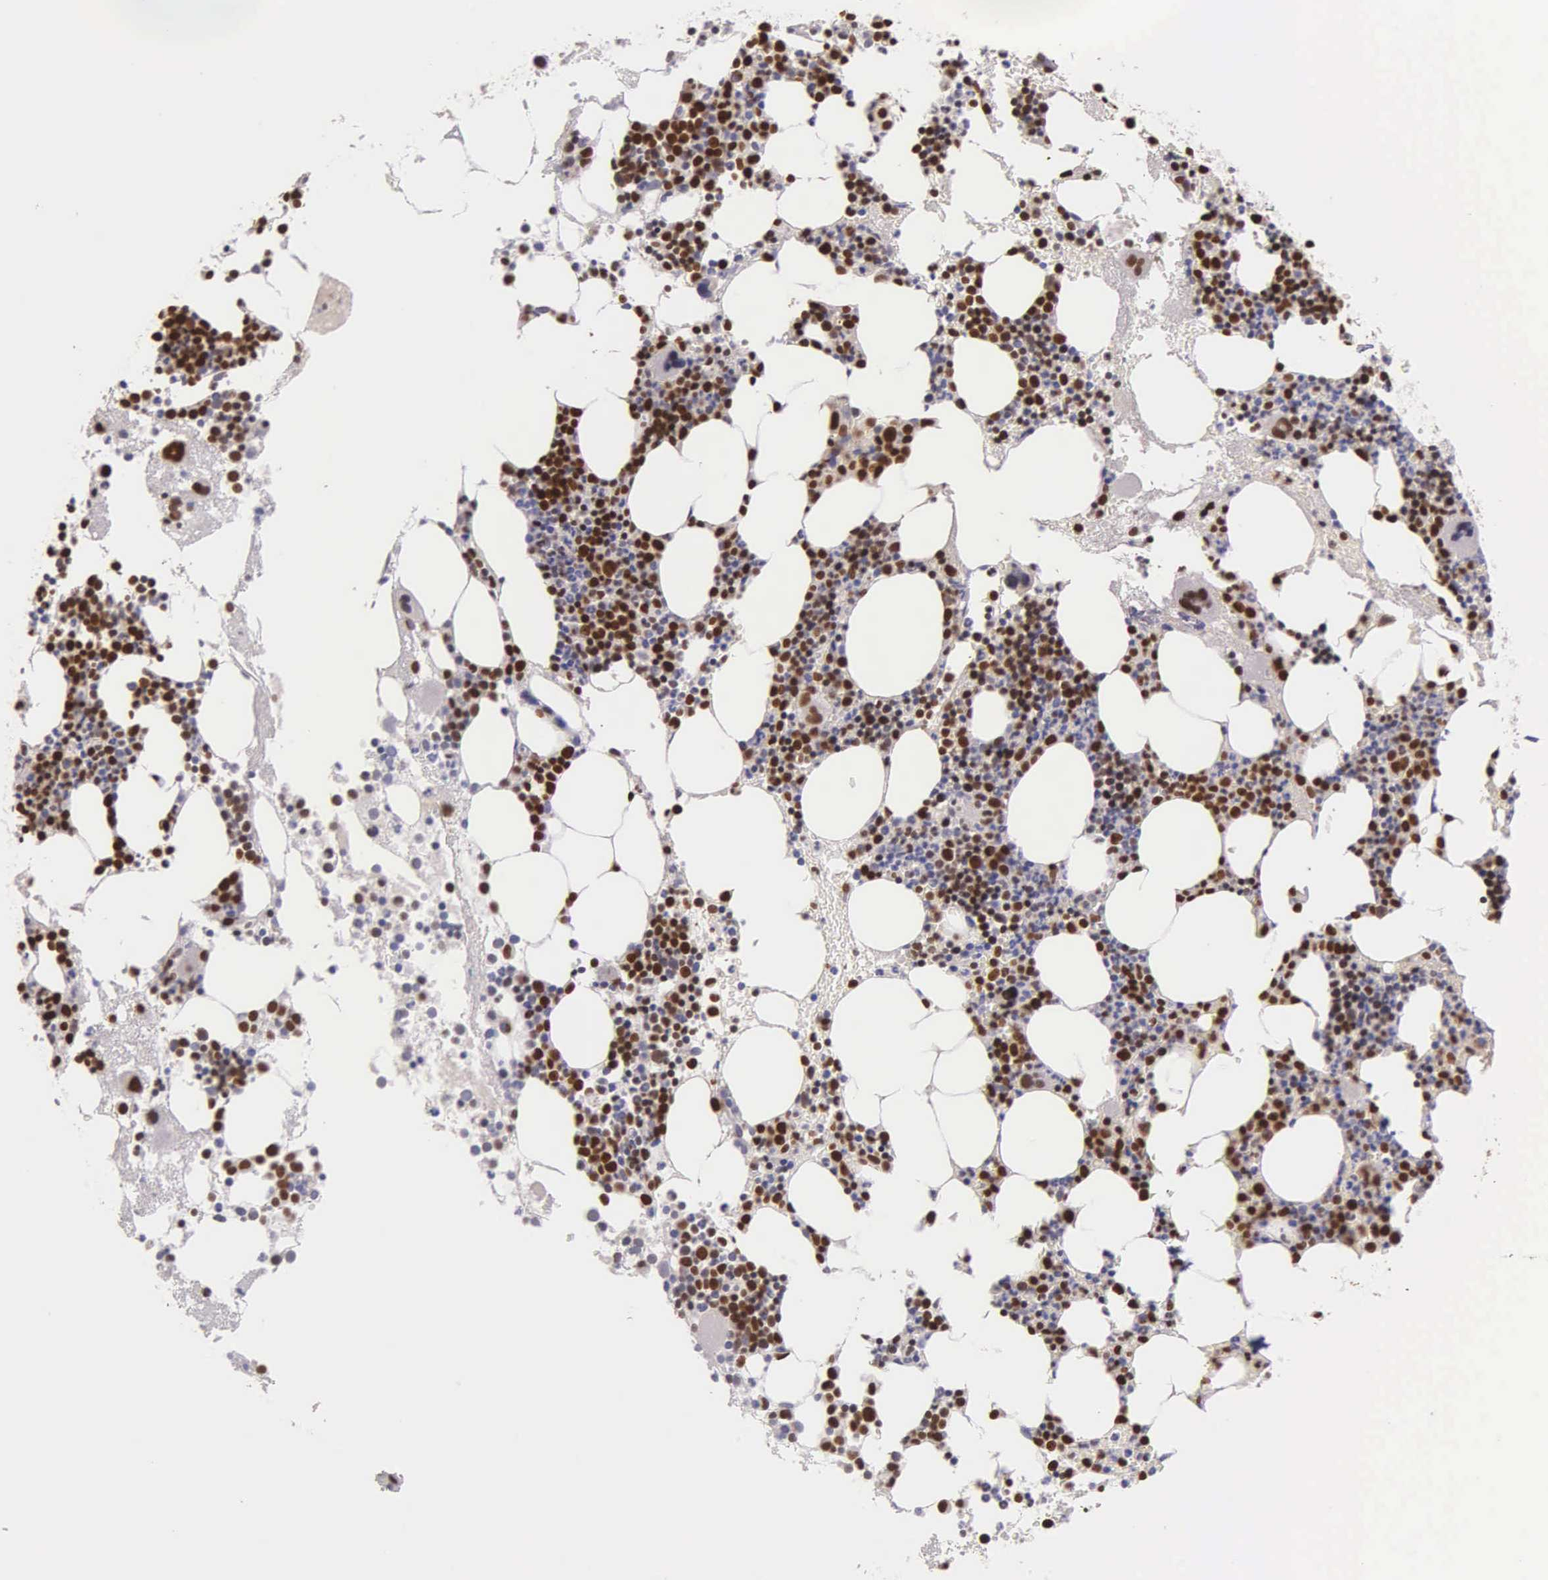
{"staining": {"intensity": "strong", "quantity": "25%-75%", "location": "nuclear"}, "tissue": "bone marrow", "cell_type": "Hematopoietic cells", "image_type": "normal", "snomed": [{"axis": "morphology", "description": "Normal tissue, NOS"}, {"axis": "topography", "description": "Bone marrow"}], "caption": "Approximately 25%-75% of hematopoietic cells in benign human bone marrow demonstrate strong nuclear protein staining as visualized by brown immunohistochemical staining.", "gene": "MCM5", "patient": {"sex": "male", "age": 75}}